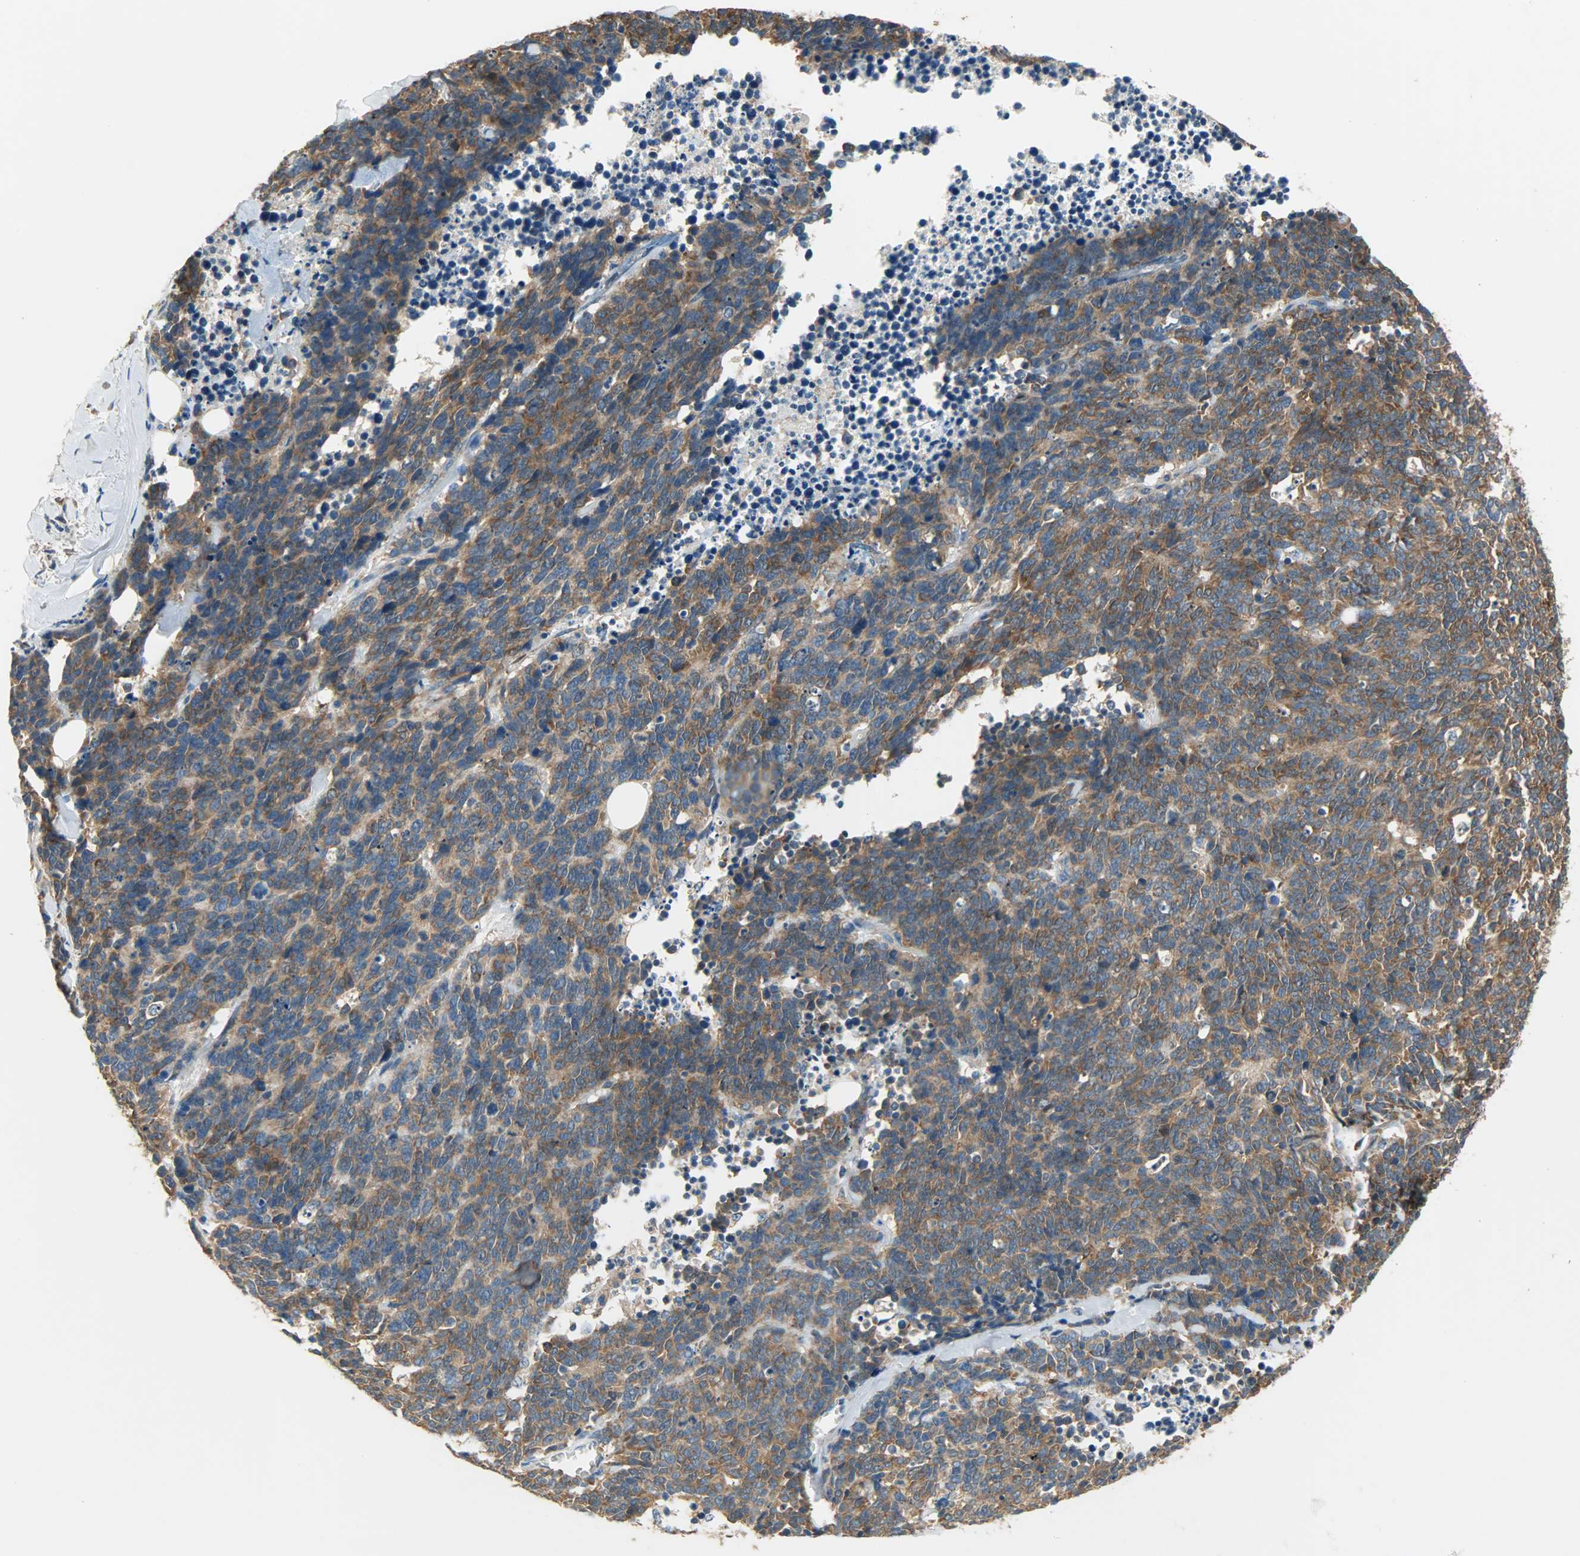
{"staining": {"intensity": "strong", "quantity": ">75%", "location": "cytoplasmic/membranous"}, "tissue": "lung cancer", "cell_type": "Tumor cells", "image_type": "cancer", "snomed": [{"axis": "morphology", "description": "Neoplasm, malignant, NOS"}, {"axis": "topography", "description": "Lung"}], "caption": "This is a photomicrograph of IHC staining of lung malignant neoplasm, which shows strong expression in the cytoplasmic/membranous of tumor cells.", "gene": "C1orf198", "patient": {"sex": "female", "age": 58}}